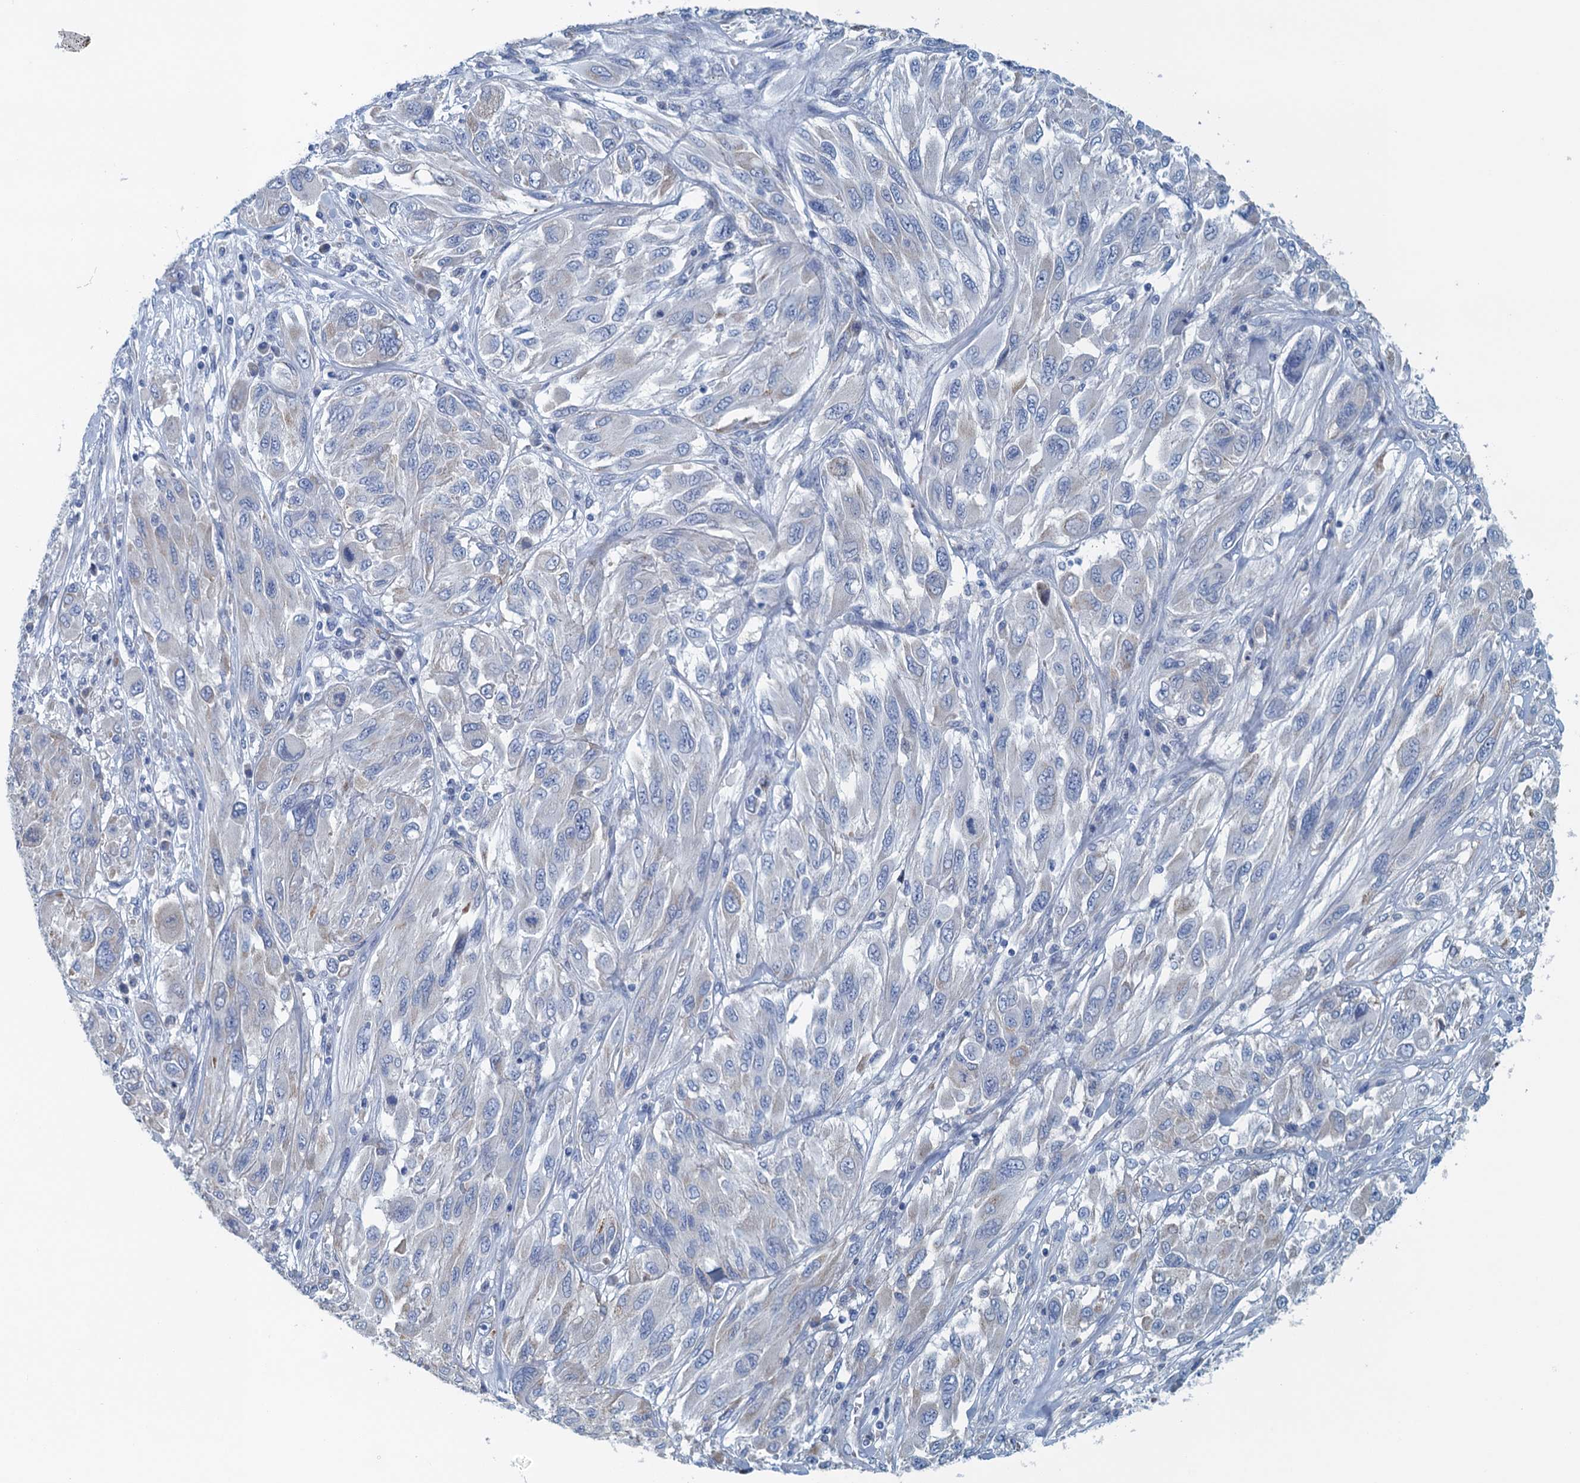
{"staining": {"intensity": "negative", "quantity": "none", "location": "none"}, "tissue": "melanoma", "cell_type": "Tumor cells", "image_type": "cancer", "snomed": [{"axis": "morphology", "description": "Malignant melanoma, NOS"}, {"axis": "topography", "description": "Skin"}], "caption": "A micrograph of malignant melanoma stained for a protein demonstrates no brown staining in tumor cells.", "gene": "C10orf88", "patient": {"sex": "female", "age": 91}}